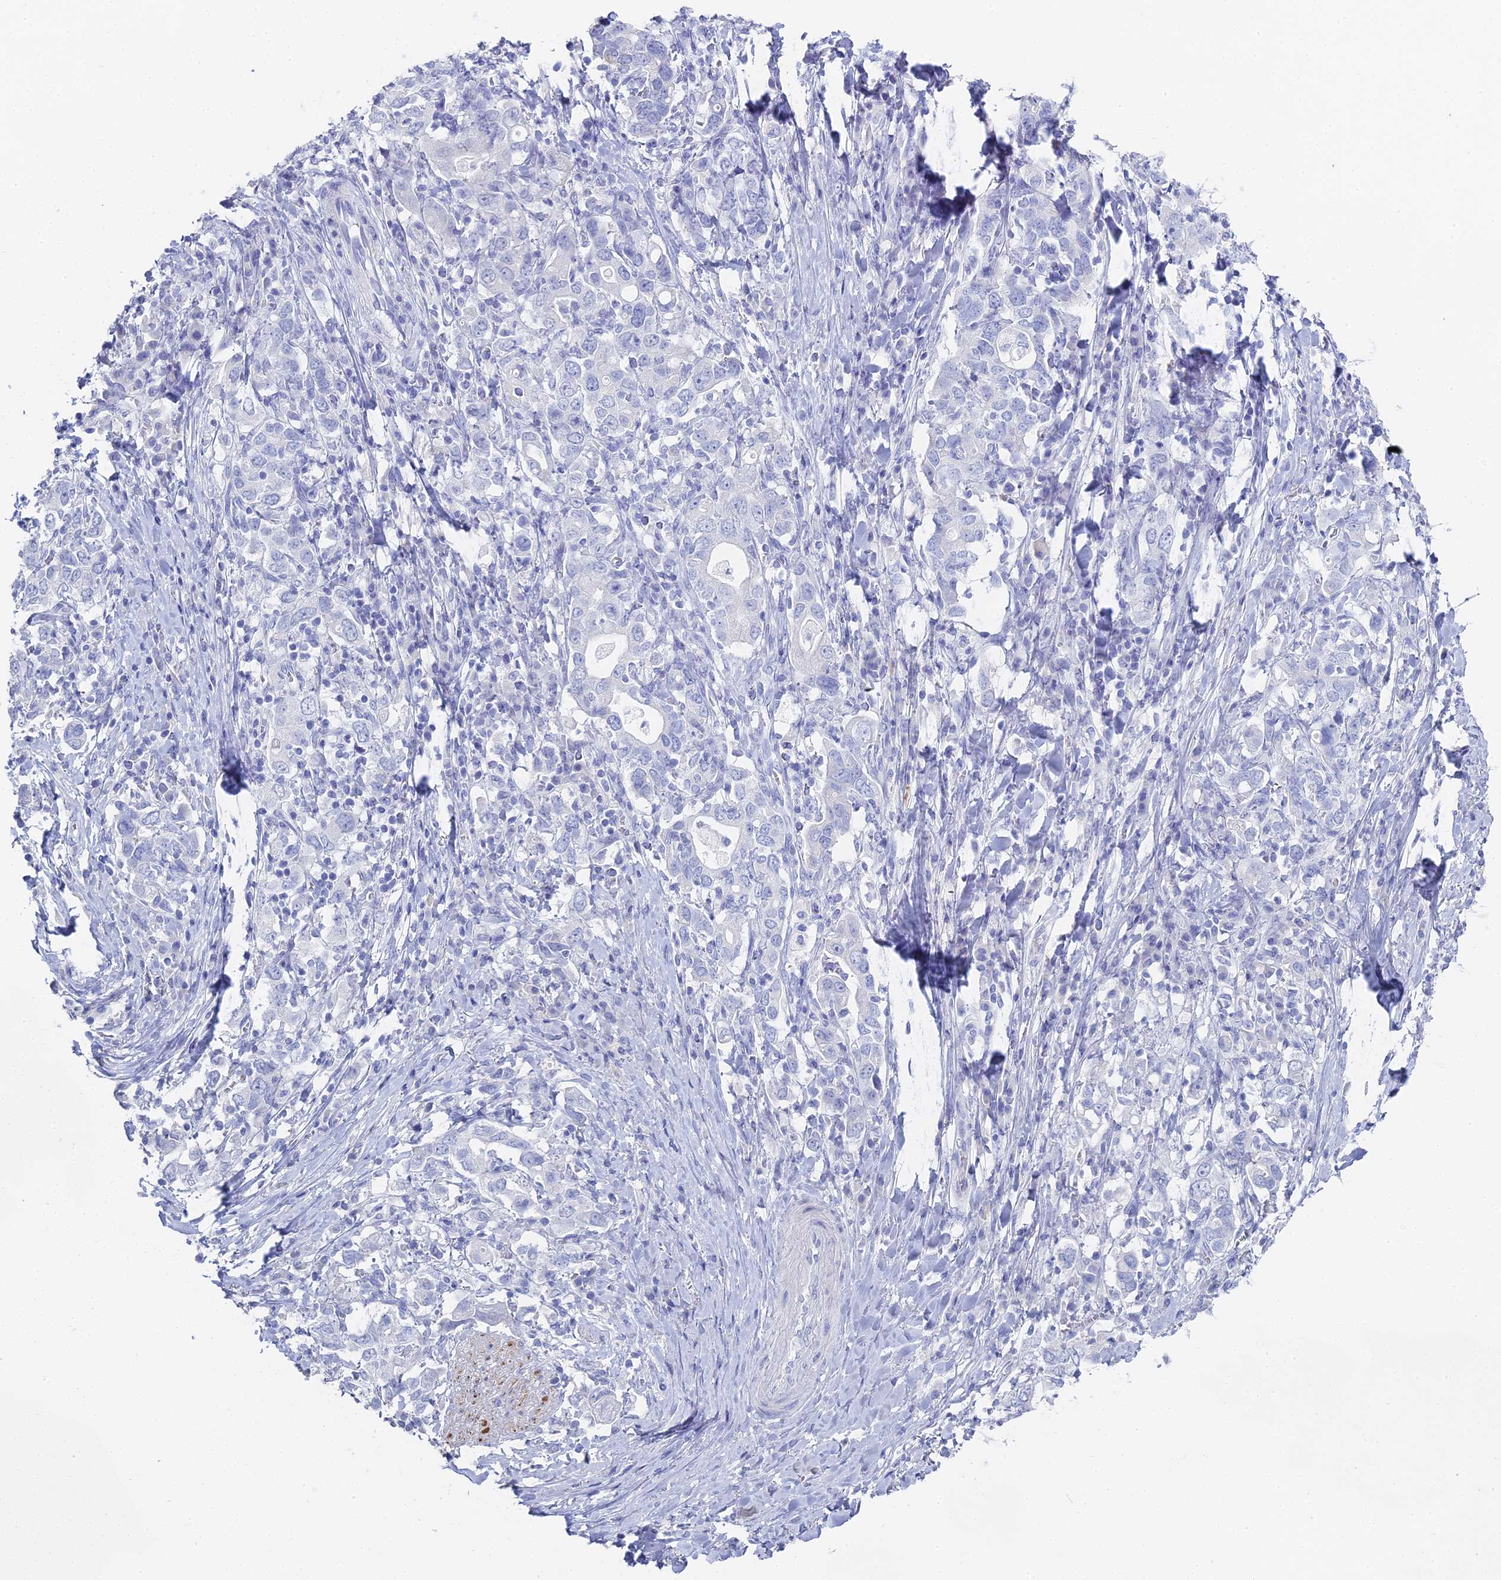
{"staining": {"intensity": "negative", "quantity": "none", "location": "none"}, "tissue": "stomach cancer", "cell_type": "Tumor cells", "image_type": "cancer", "snomed": [{"axis": "morphology", "description": "Adenocarcinoma, NOS"}, {"axis": "topography", "description": "Stomach, upper"}, {"axis": "topography", "description": "Stomach"}], "caption": "Immunohistochemistry (IHC) micrograph of neoplastic tissue: stomach cancer (adenocarcinoma) stained with DAB displays no significant protein expression in tumor cells.", "gene": "ALPP", "patient": {"sex": "male", "age": 62}}